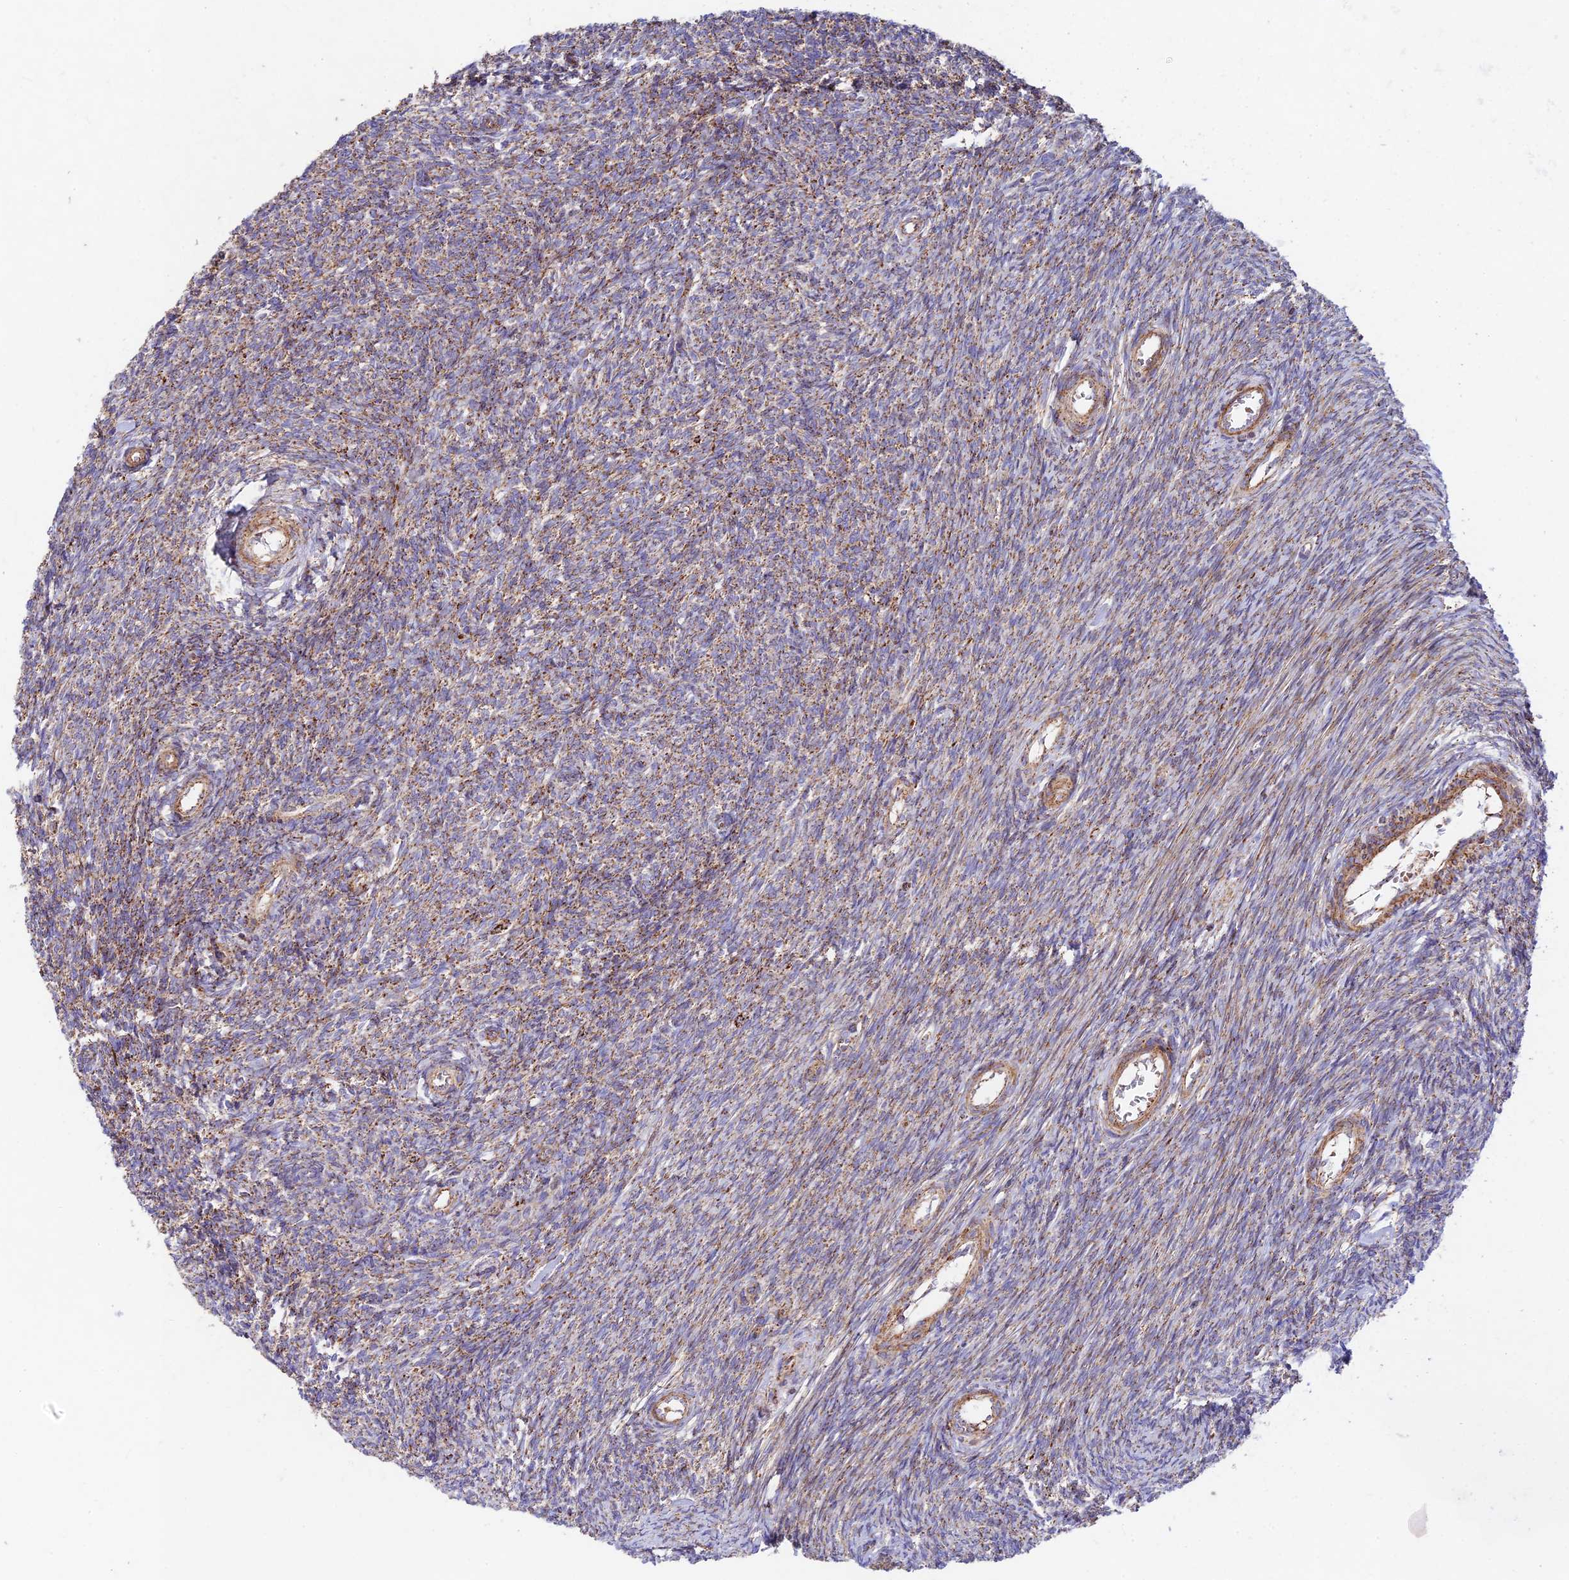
{"staining": {"intensity": "weak", "quantity": "25%-75%", "location": "cytoplasmic/membranous"}, "tissue": "ovary", "cell_type": "Ovarian stroma cells", "image_type": "normal", "snomed": [{"axis": "morphology", "description": "Normal tissue, NOS"}, {"axis": "topography", "description": "Ovary"}], "caption": "A brown stain labels weak cytoplasmic/membranous expression of a protein in ovarian stroma cells of benign ovary. Immunohistochemistry (ihc) stains the protein in brown and the nuclei are stained blue.", "gene": "KHDC3L", "patient": {"sex": "female", "age": 44}}